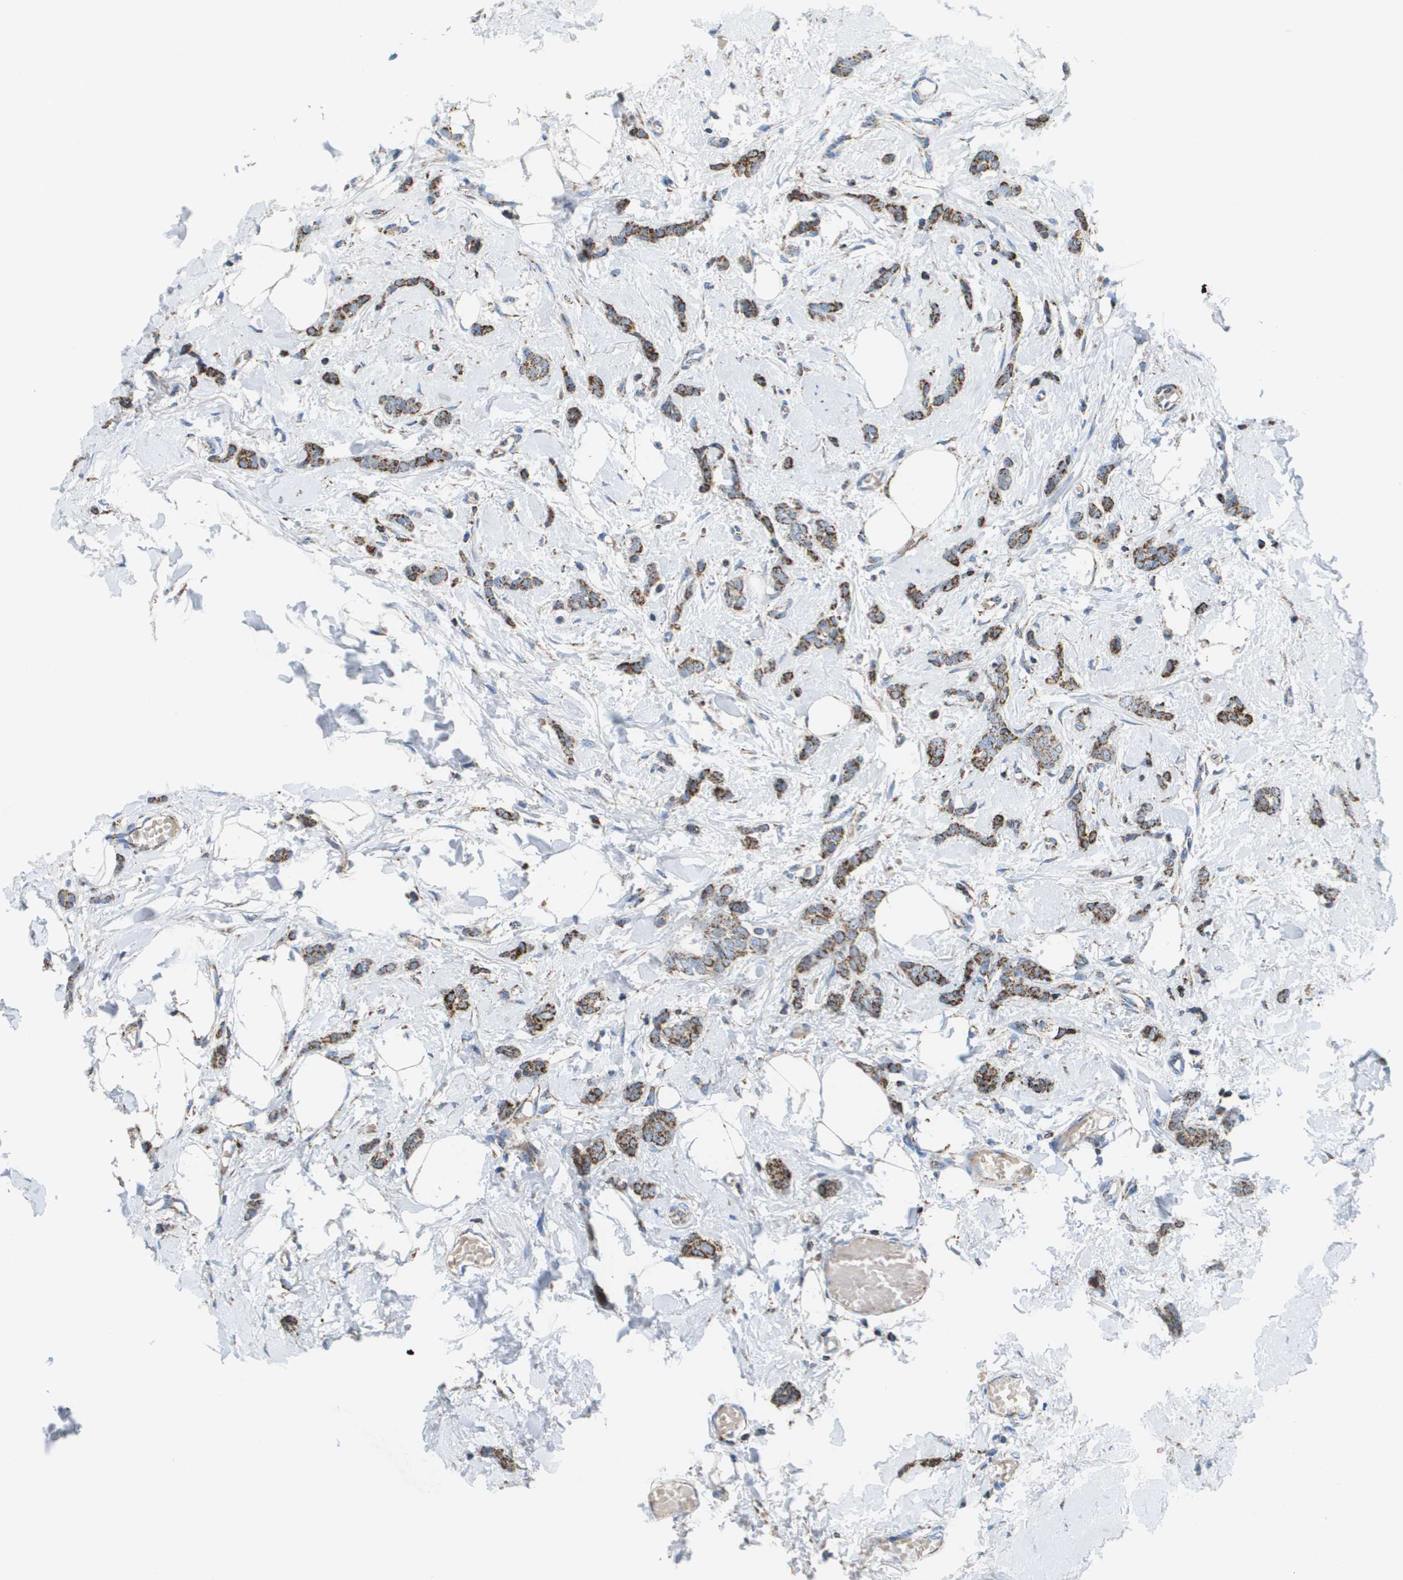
{"staining": {"intensity": "strong", "quantity": ">75%", "location": "cytoplasmic/membranous"}, "tissue": "breast cancer", "cell_type": "Tumor cells", "image_type": "cancer", "snomed": [{"axis": "morphology", "description": "Lobular carcinoma"}, {"axis": "topography", "description": "Skin"}, {"axis": "topography", "description": "Breast"}], "caption": "The image demonstrates immunohistochemical staining of lobular carcinoma (breast). There is strong cytoplasmic/membranous positivity is identified in about >75% of tumor cells.", "gene": "ATP5F1B", "patient": {"sex": "female", "age": 46}}